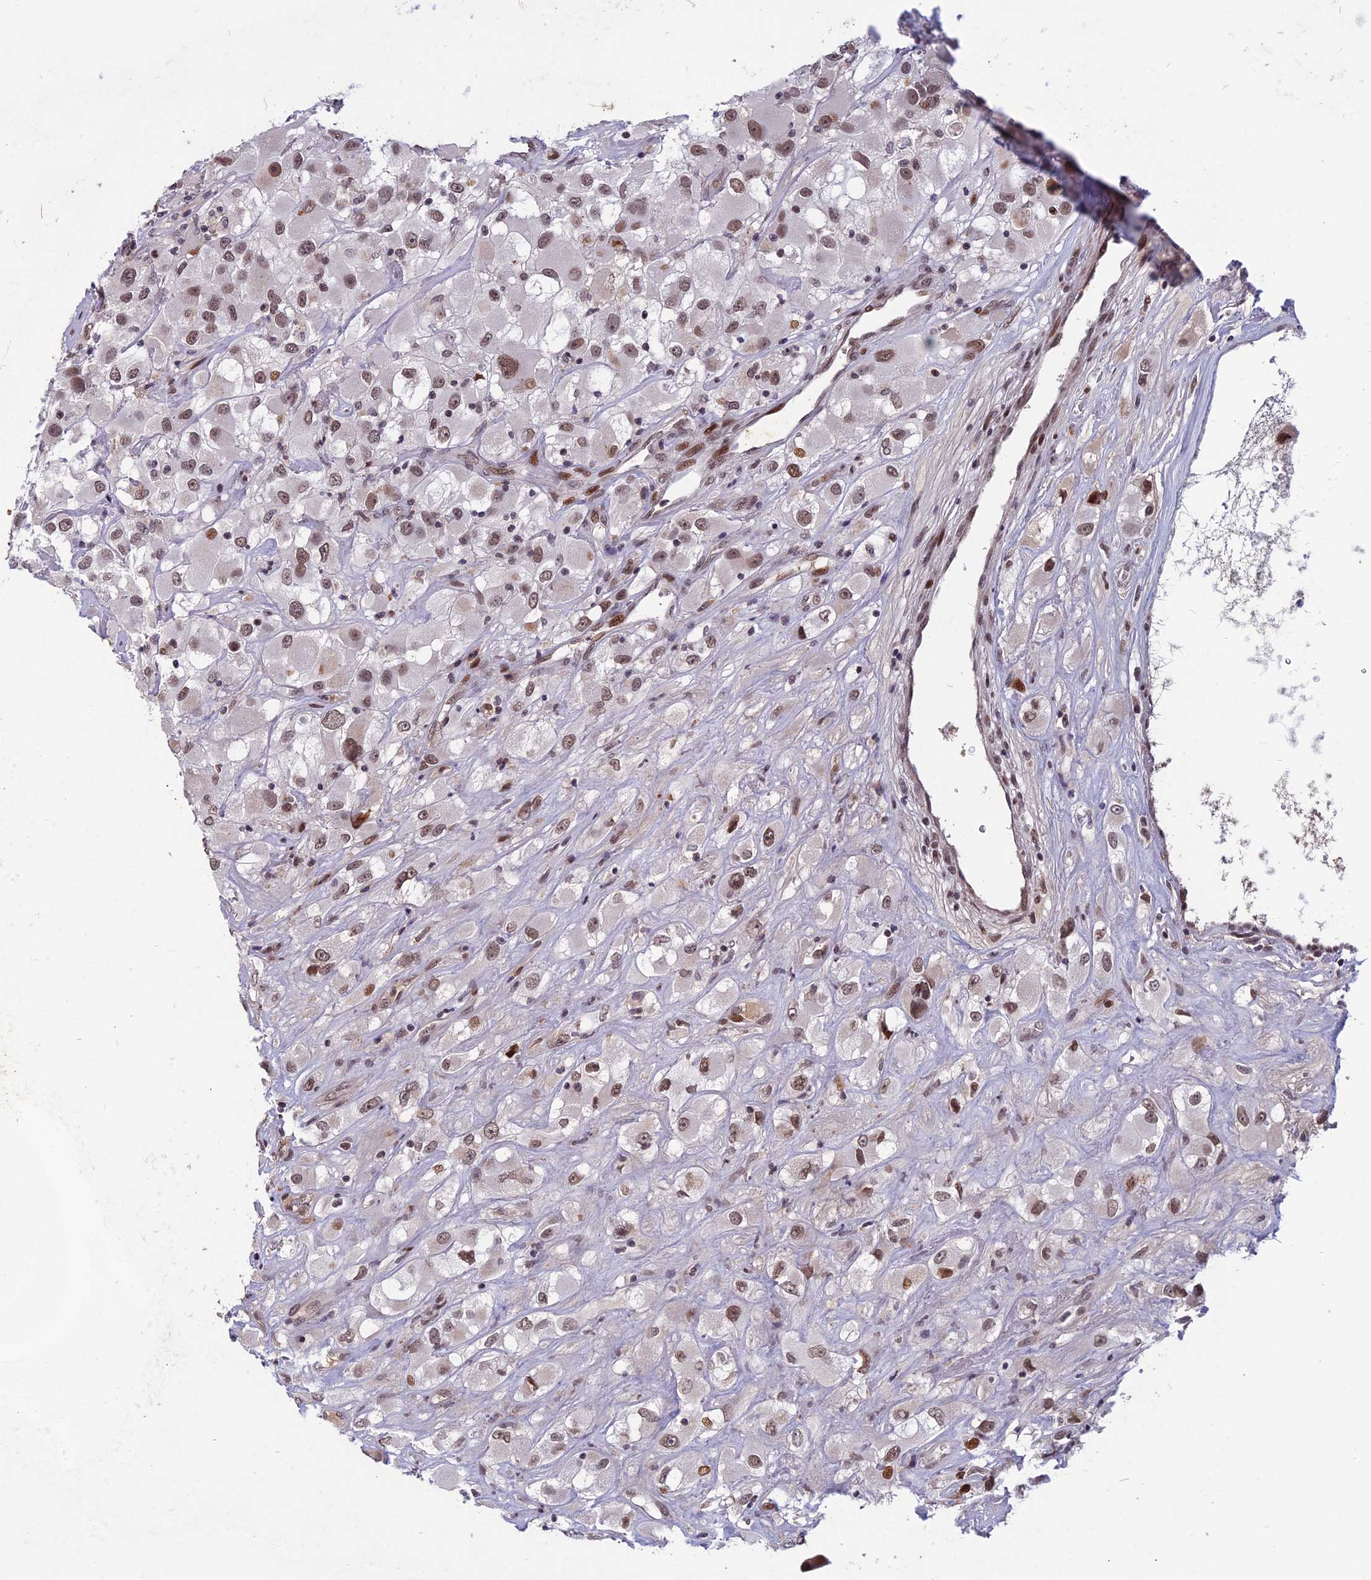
{"staining": {"intensity": "moderate", "quantity": ">75%", "location": "nuclear"}, "tissue": "renal cancer", "cell_type": "Tumor cells", "image_type": "cancer", "snomed": [{"axis": "morphology", "description": "Adenocarcinoma, NOS"}, {"axis": "topography", "description": "Kidney"}], "caption": "Immunohistochemistry of renal cancer reveals medium levels of moderate nuclear positivity in approximately >75% of tumor cells. (Brightfield microscopy of DAB IHC at high magnification).", "gene": "CDC7", "patient": {"sex": "female", "age": 52}}